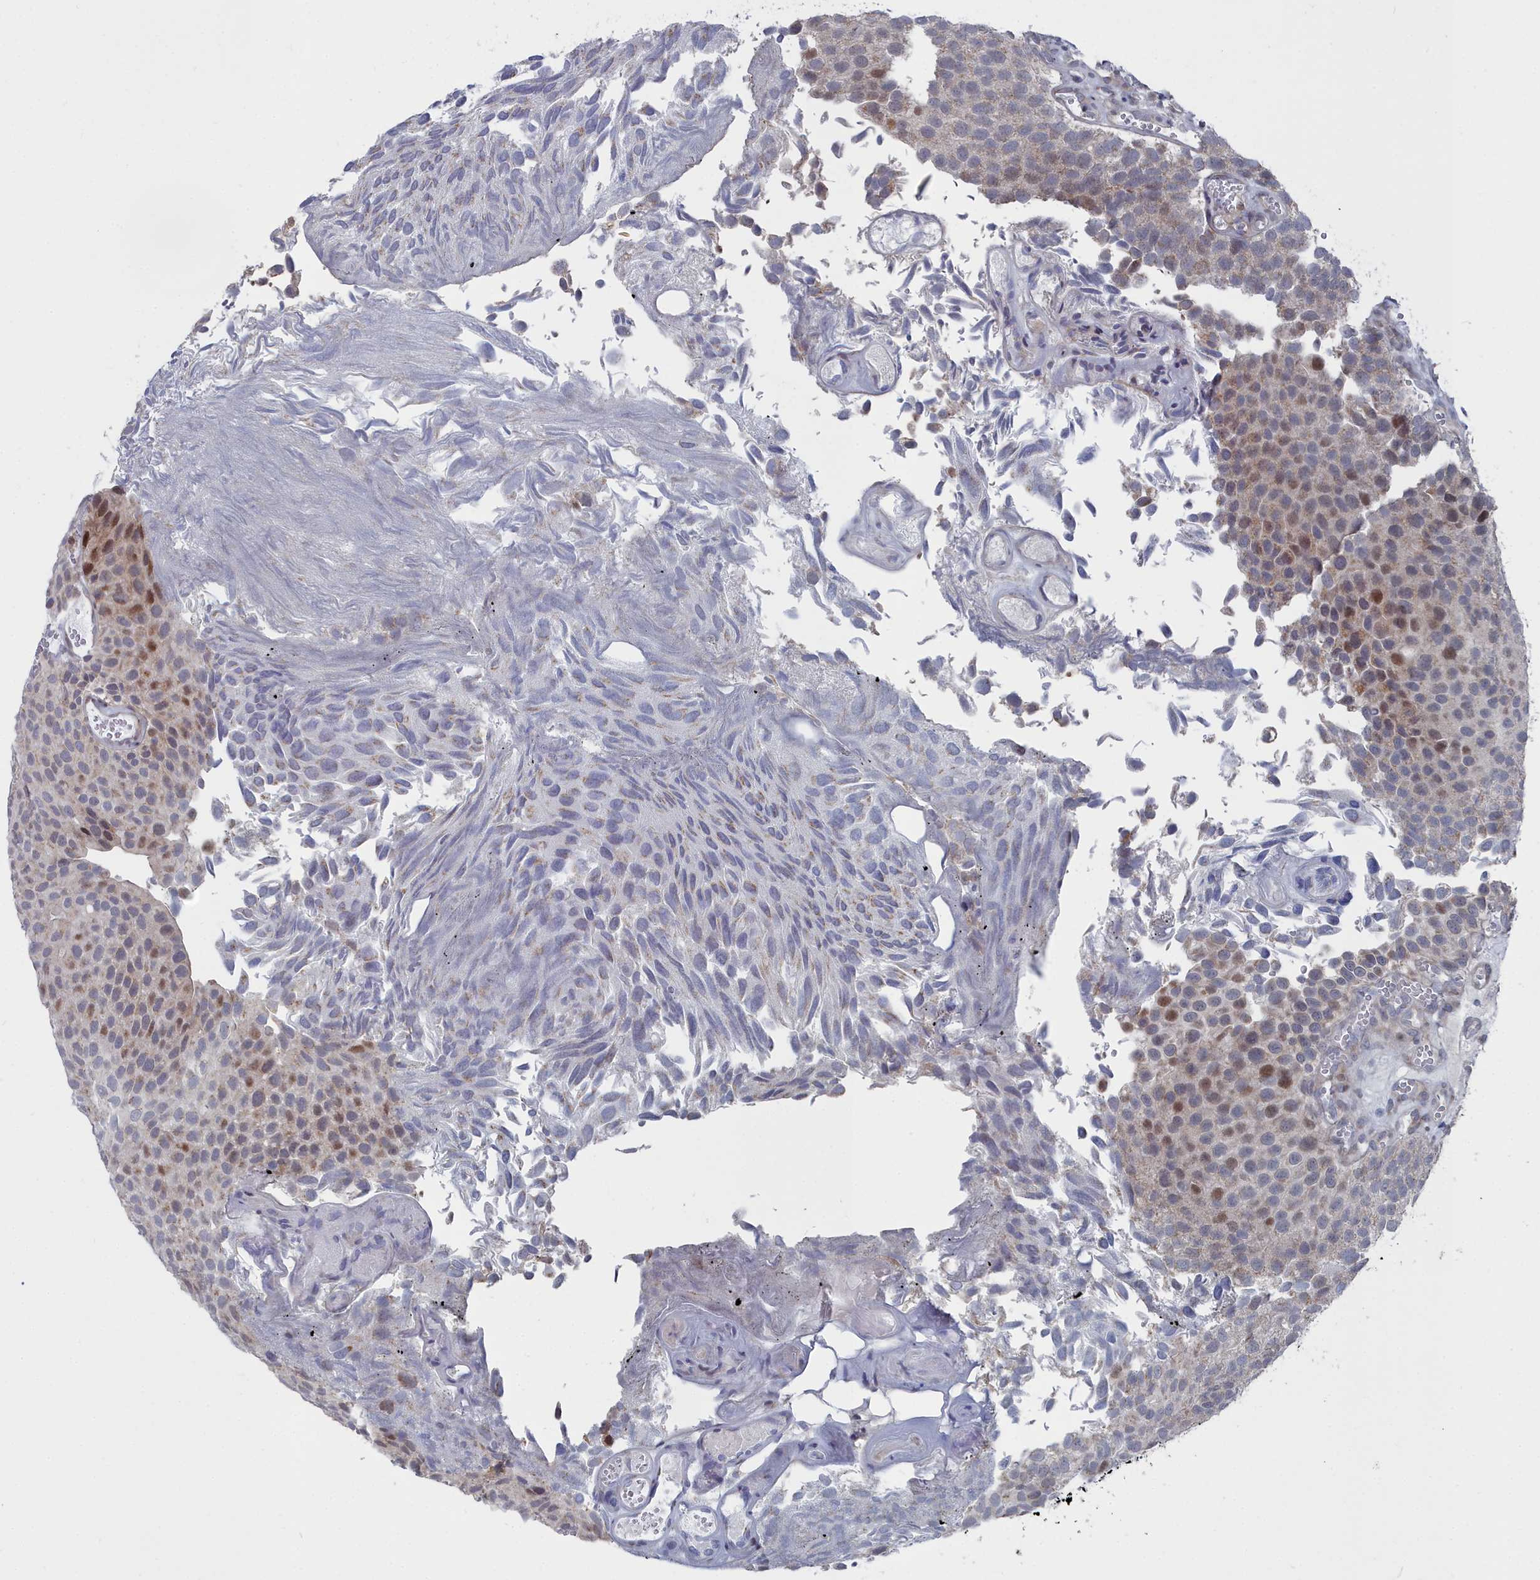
{"staining": {"intensity": "strong", "quantity": "25%-75%", "location": "cytoplasmic/membranous,nuclear"}, "tissue": "urothelial cancer", "cell_type": "Tumor cells", "image_type": "cancer", "snomed": [{"axis": "morphology", "description": "Urothelial carcinoma, Low grade"}, {"axis": "topography", "description": "Urinary bladder"}], "caption": "Protein staining of urothelial cancer tissue exhibits strong cytoplasmic/membranous and nuclear staining in about 25%-75% of tumor cells.", "gene": "SHISAL2A", "patient": {"sex": "male", "age": 89}}